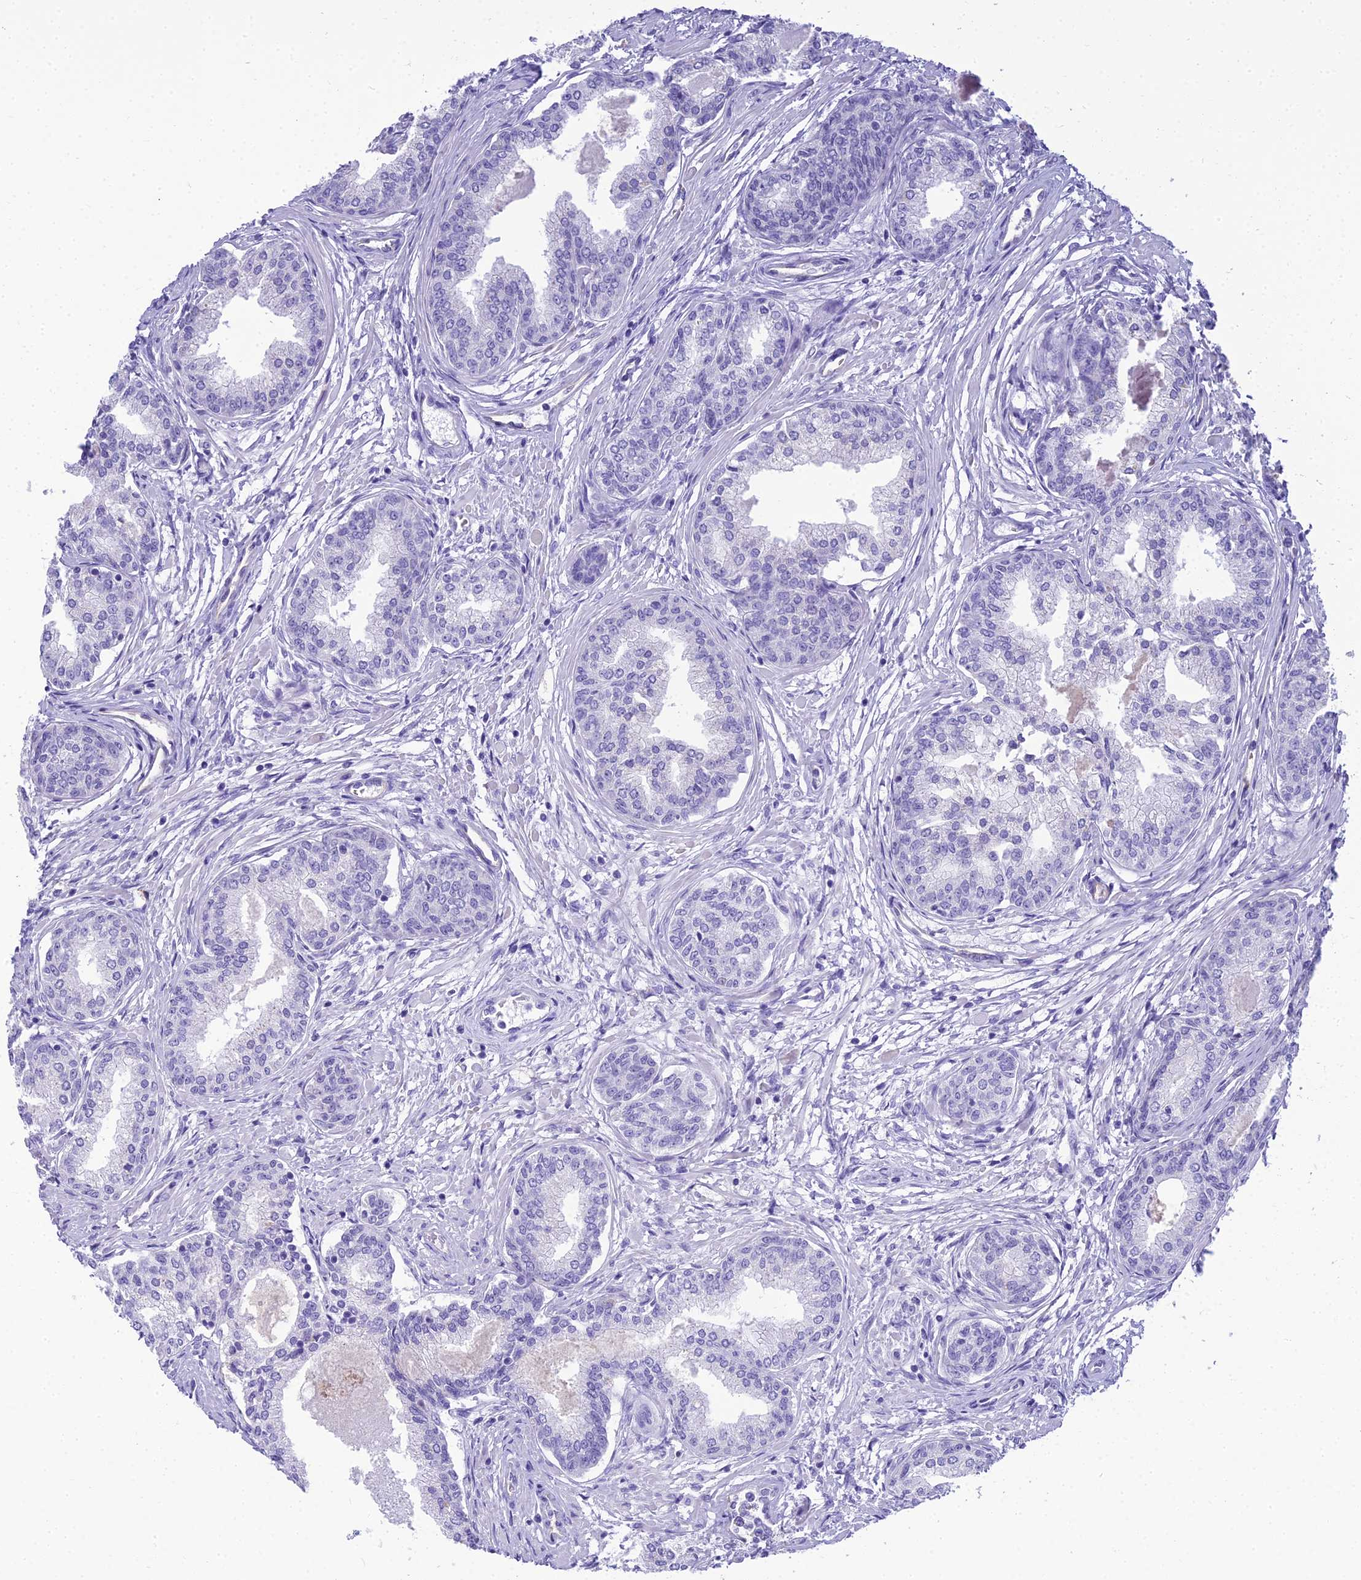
{"staining": {"intensity": "negative", "quantity": "none", "location": "none"}, "tissue": "prostate cancer", "cell_type": "Tumor cells", "image_type": "cancer", "snomed": [{"axis": "morphology", "description": "Adenocarcinoma, High grade"}, {"axis": "topography", "description": "Prostate"}], "caption": "DAB immunohistochemical staining of prostate cancer reveals no significant staining in tumor cells.", "gene": "NINJ1", "patient": {"sex": "male", "age": 67}}